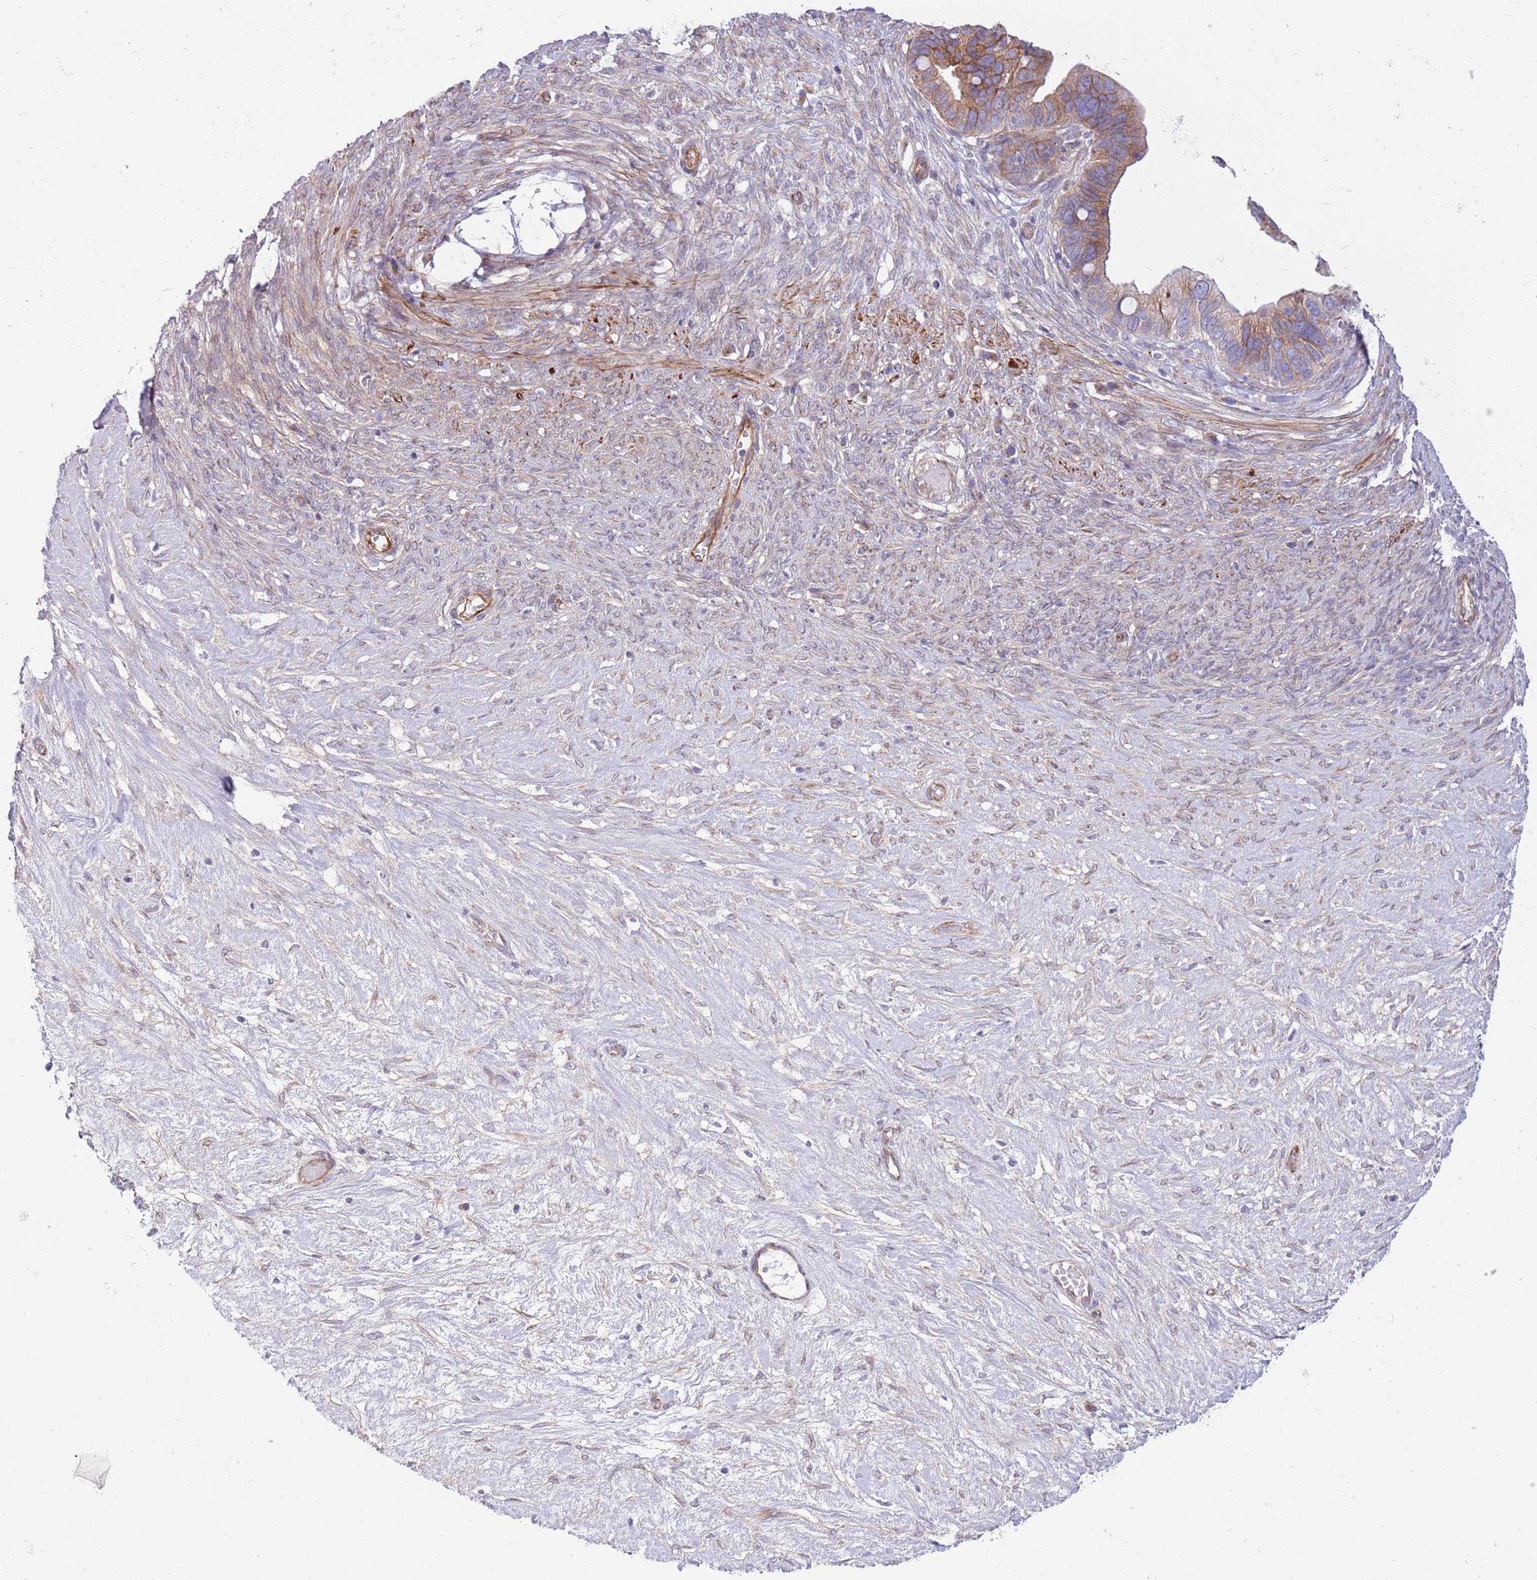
{"staining": {"intensity": "moderate", "quantity": "25%-75%", "location": "cytoplasmic/membranous"}, "tissue": "ovarian cancer", "cell_type": "Tumor cells", "image_type": "cancer", "snomed": [{"axis": "morphology", "description": "Cystadenocarcinoma, serous, NOS"}, {"axis": "topography", "description": "Ovary"}], "caption": "Approximately 25%-75% of tumor cells in serous cystadenocarcinoma (ovarian) exhibit moderate cytoplasmic/membranous protein staining as visualized by brown immunohistochemical staining.", "gene": "ZC4H2", "patient": {"sex": "female", "age": 56}}